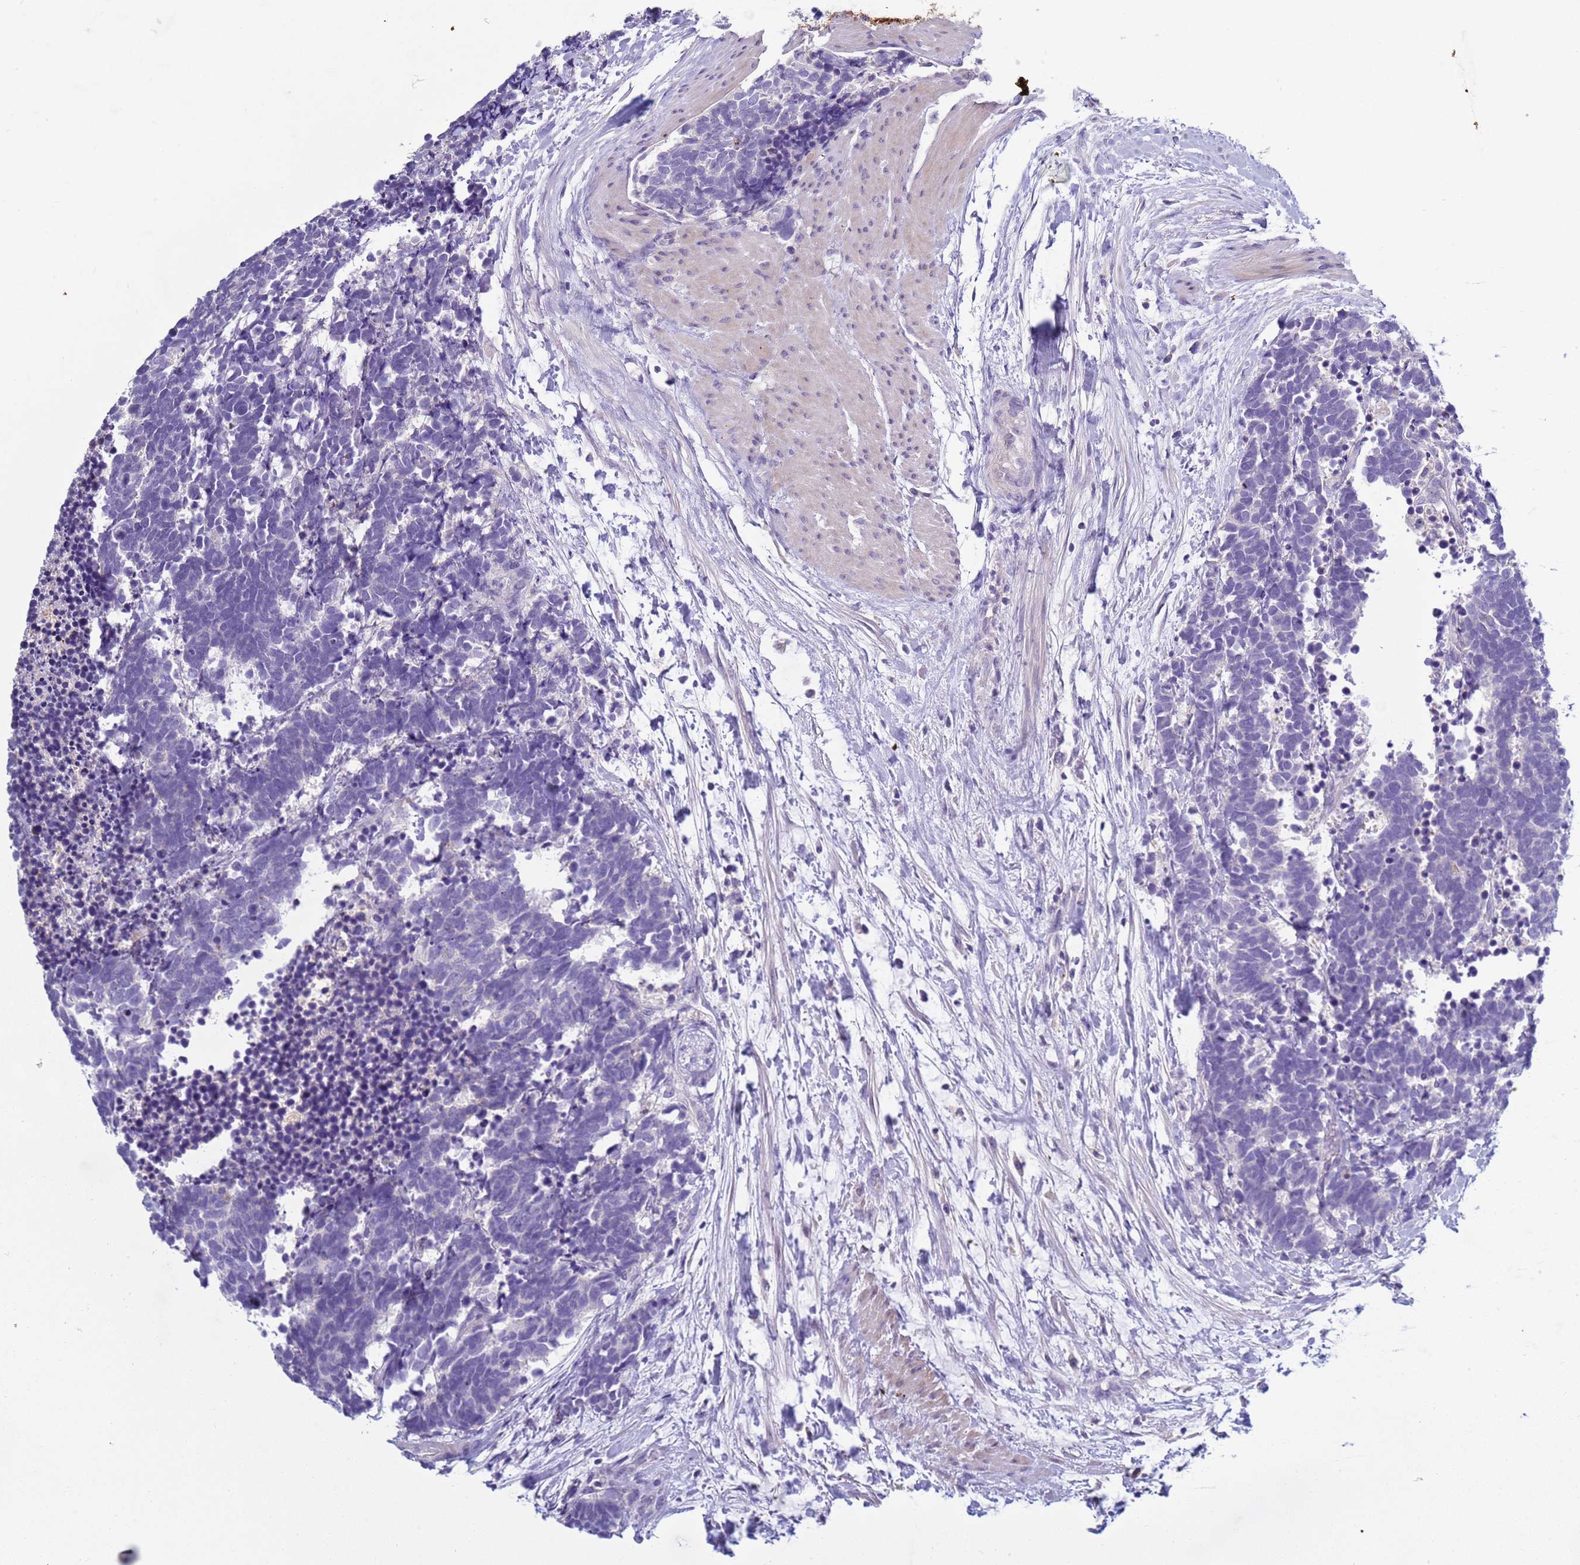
{"staining": {"intensity": "negative", "quantity": "none", "location": "none"}, "tissue": "carcinoid", "cell_type": "Tumor cells", "image_type": "cancer", "snomed": [{"axis": "morphology", "description": "Carcinoma, NOS"}, {"axis": "morphology", "description": "Carcinoid, malignant, NOS"}, {"axis": "topography", "description": "Prostate"}], "caption": "DAB immunohistochemical staining of carcinoid shows no significant staining in tumor cells.", "gene": "TRIM51", "patient": {"sex": "male", "age": 57}}